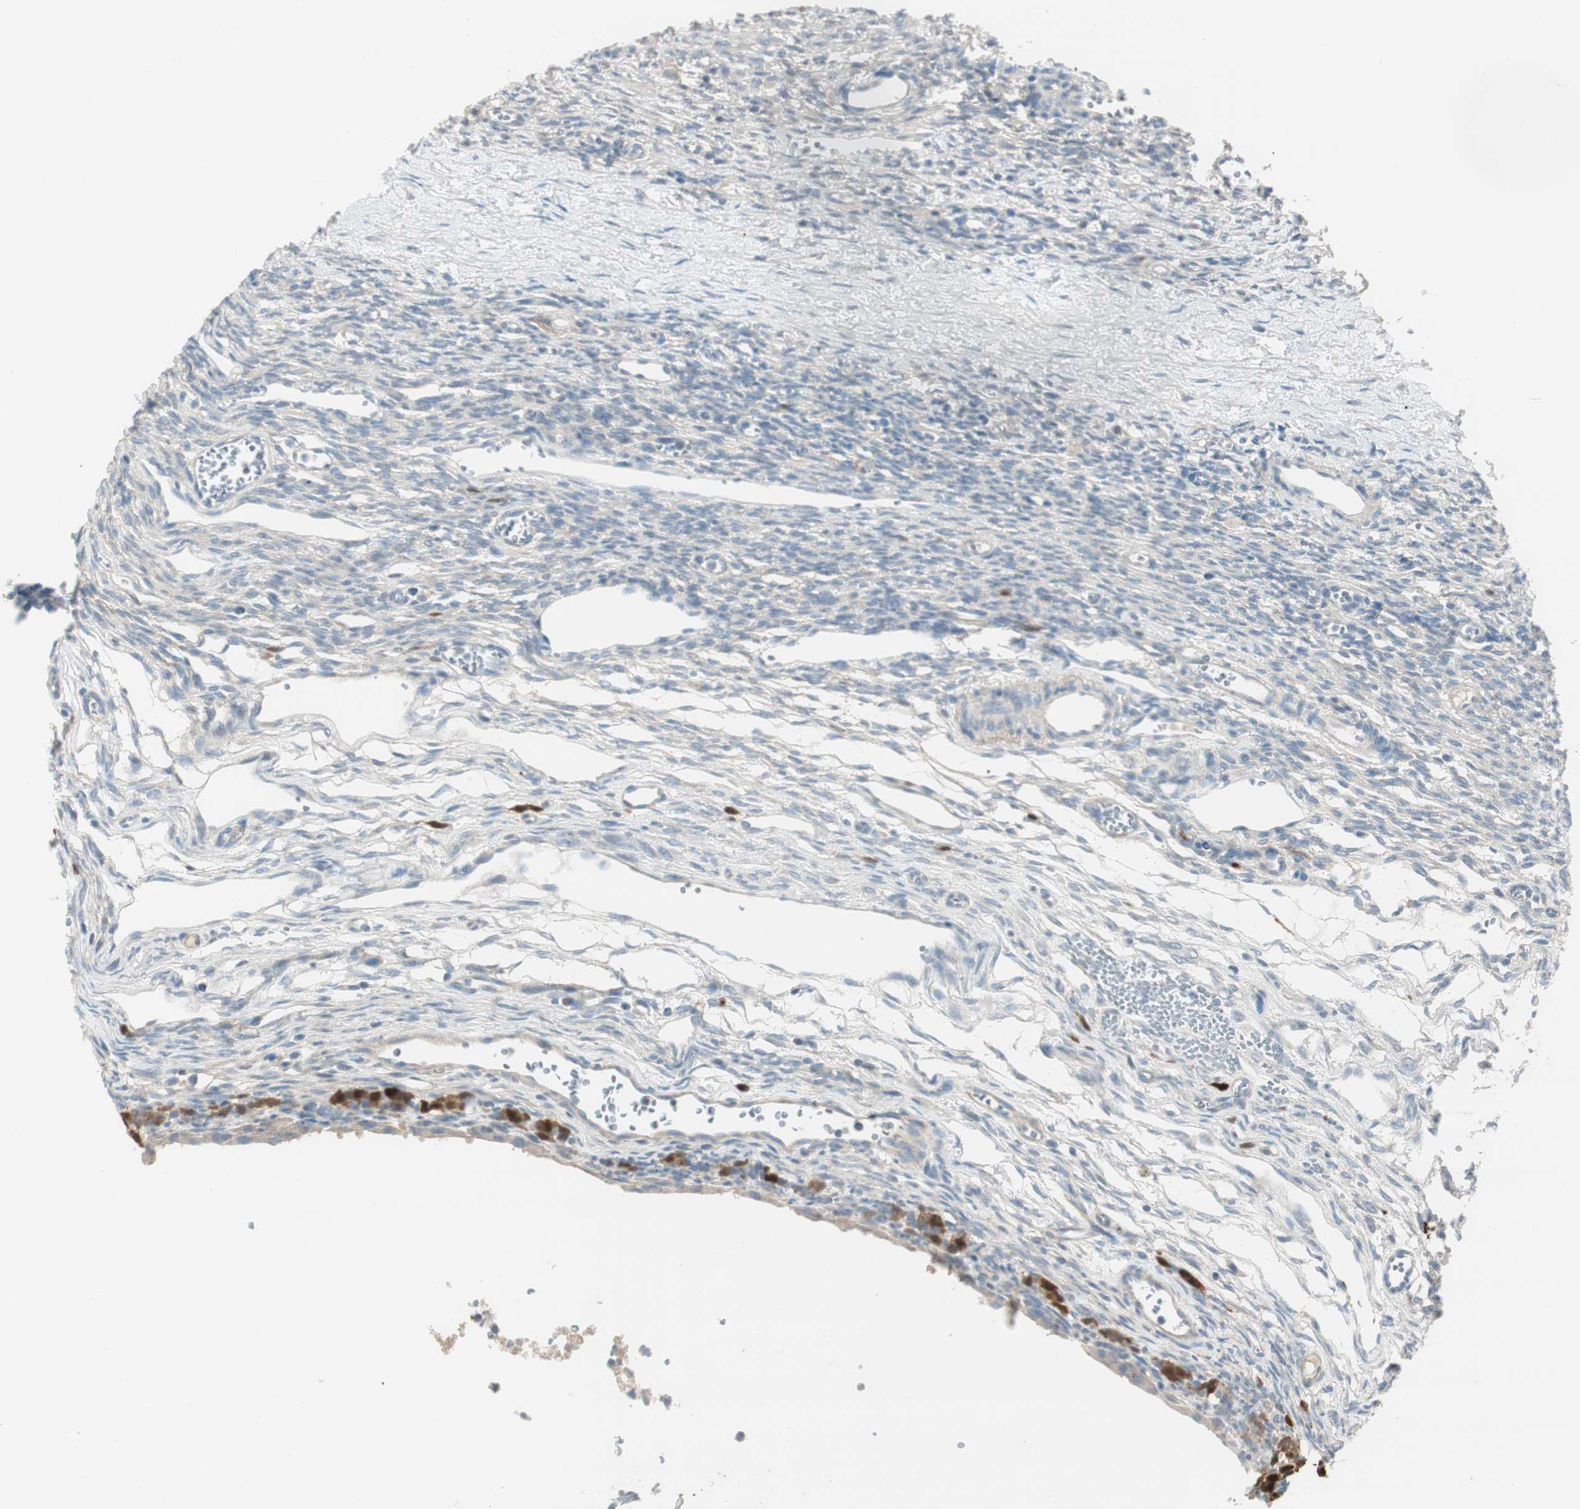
{"staining": {"intensity": "weak", "quantity": "<25%", "location": "cytoplasmic/membranous"}, "tissue": "ovary", "cell_type": "Ovarian stroma cells", "image_type": "normal", "snomed": [{"axis": "morphology", "description": "Normal tissue, NOS"}, {"axis": "topography", "description": "Ovary"}], "caption": "There is no significant staining in ovarian stroma cells of ovary. Nuclei are stained in blue.", "gene": "EVA1A", "patient": {"sex": "female", "age": 33}}